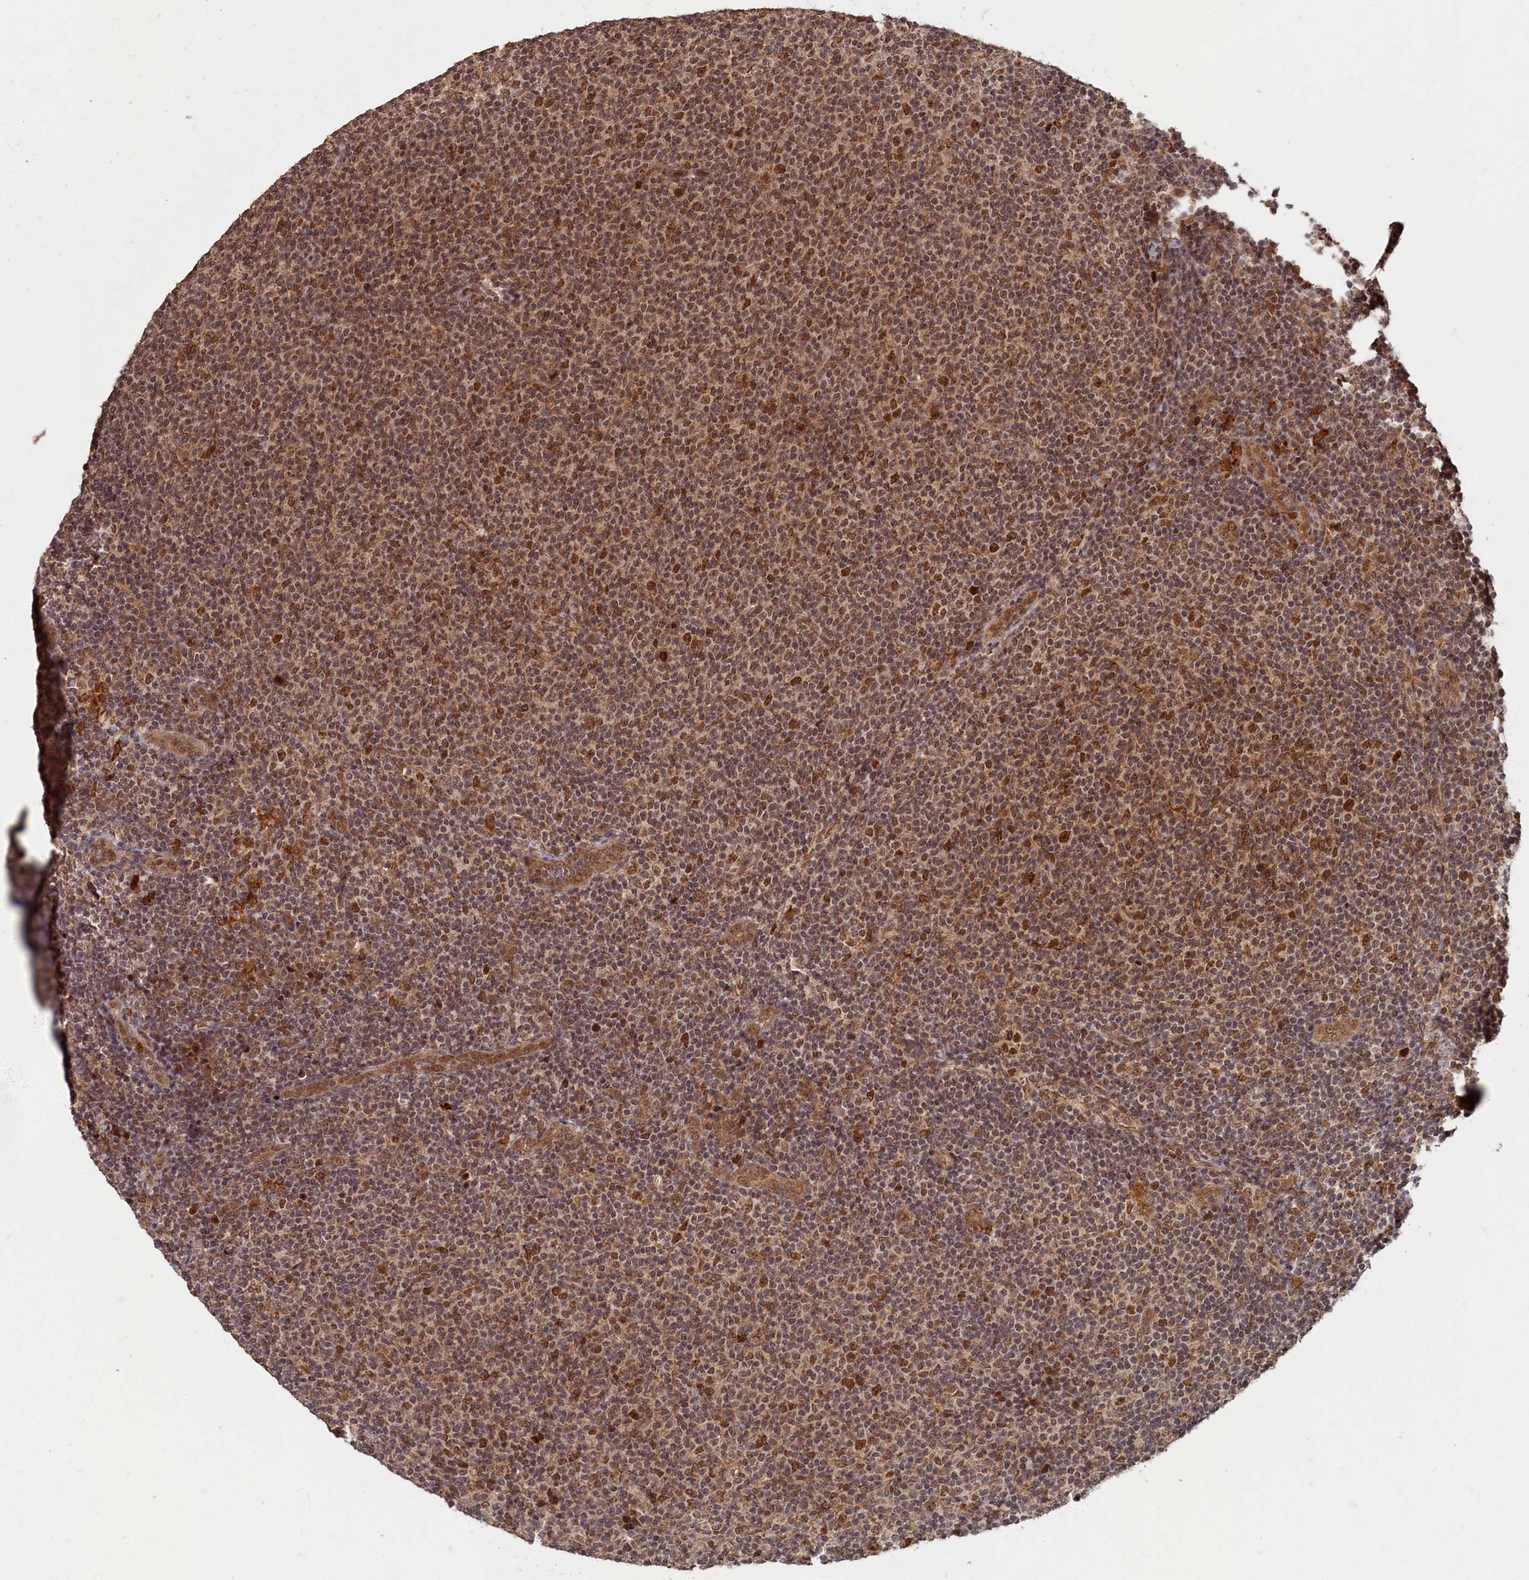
{"staining": {"intensity": "moderate", "quantity": "25%-75%", "location": "nuclear"}, "tissue": "lymphoma", "cell_type": "Tumor cells", "image_type": "cancer", "snomed": [{"axis": "morphology", "description": "Malignant lymphoma, non-Hodgkin's type, Low grade"}, {"axis": "topography", "description": "Lymph node"}], "caption": "Human lymphoma stained with a brown dye reveals moderate nuclear positive positivity in about 25%-75% of tumor cells.", "gene": "BRCA1", "patient": {"sex": "male", "age": 66}}